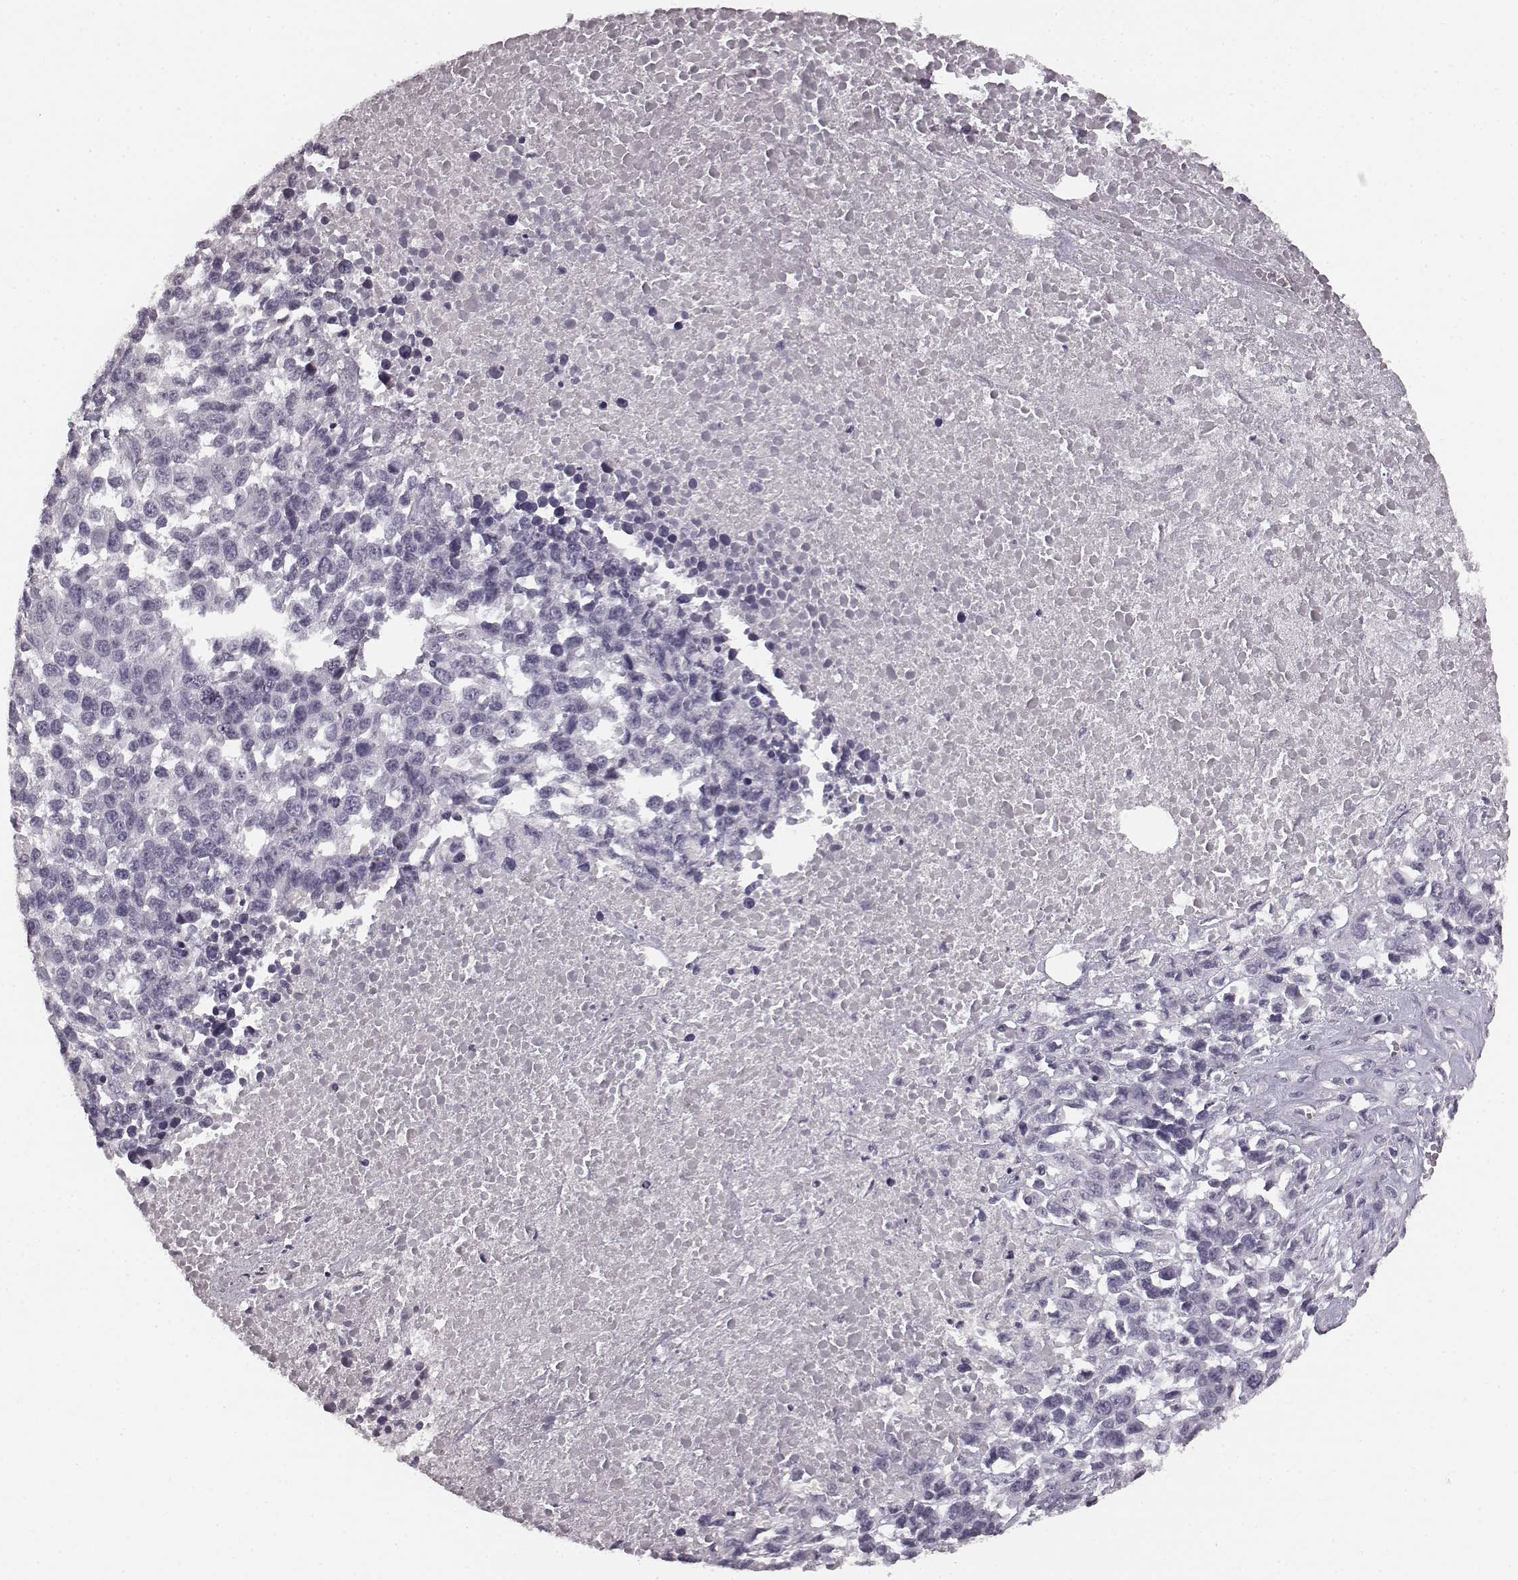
{"staining": {"intensity": "negative", "quantity": "none", "location": "none"}, "tissue": "melanoma", "cell_type": "Tumor cells", "image_type": "cancer", "snomed": [{"axis": "morphology", "description": "Malignant melanoma, Metastatic site"}, {"axis": "topography", "description": "Skin"}], "caption": "Tumor cells show no significant staining in melanoma.", "gene": "RIT2", "patient": {"sex": "male", "age": 84}}